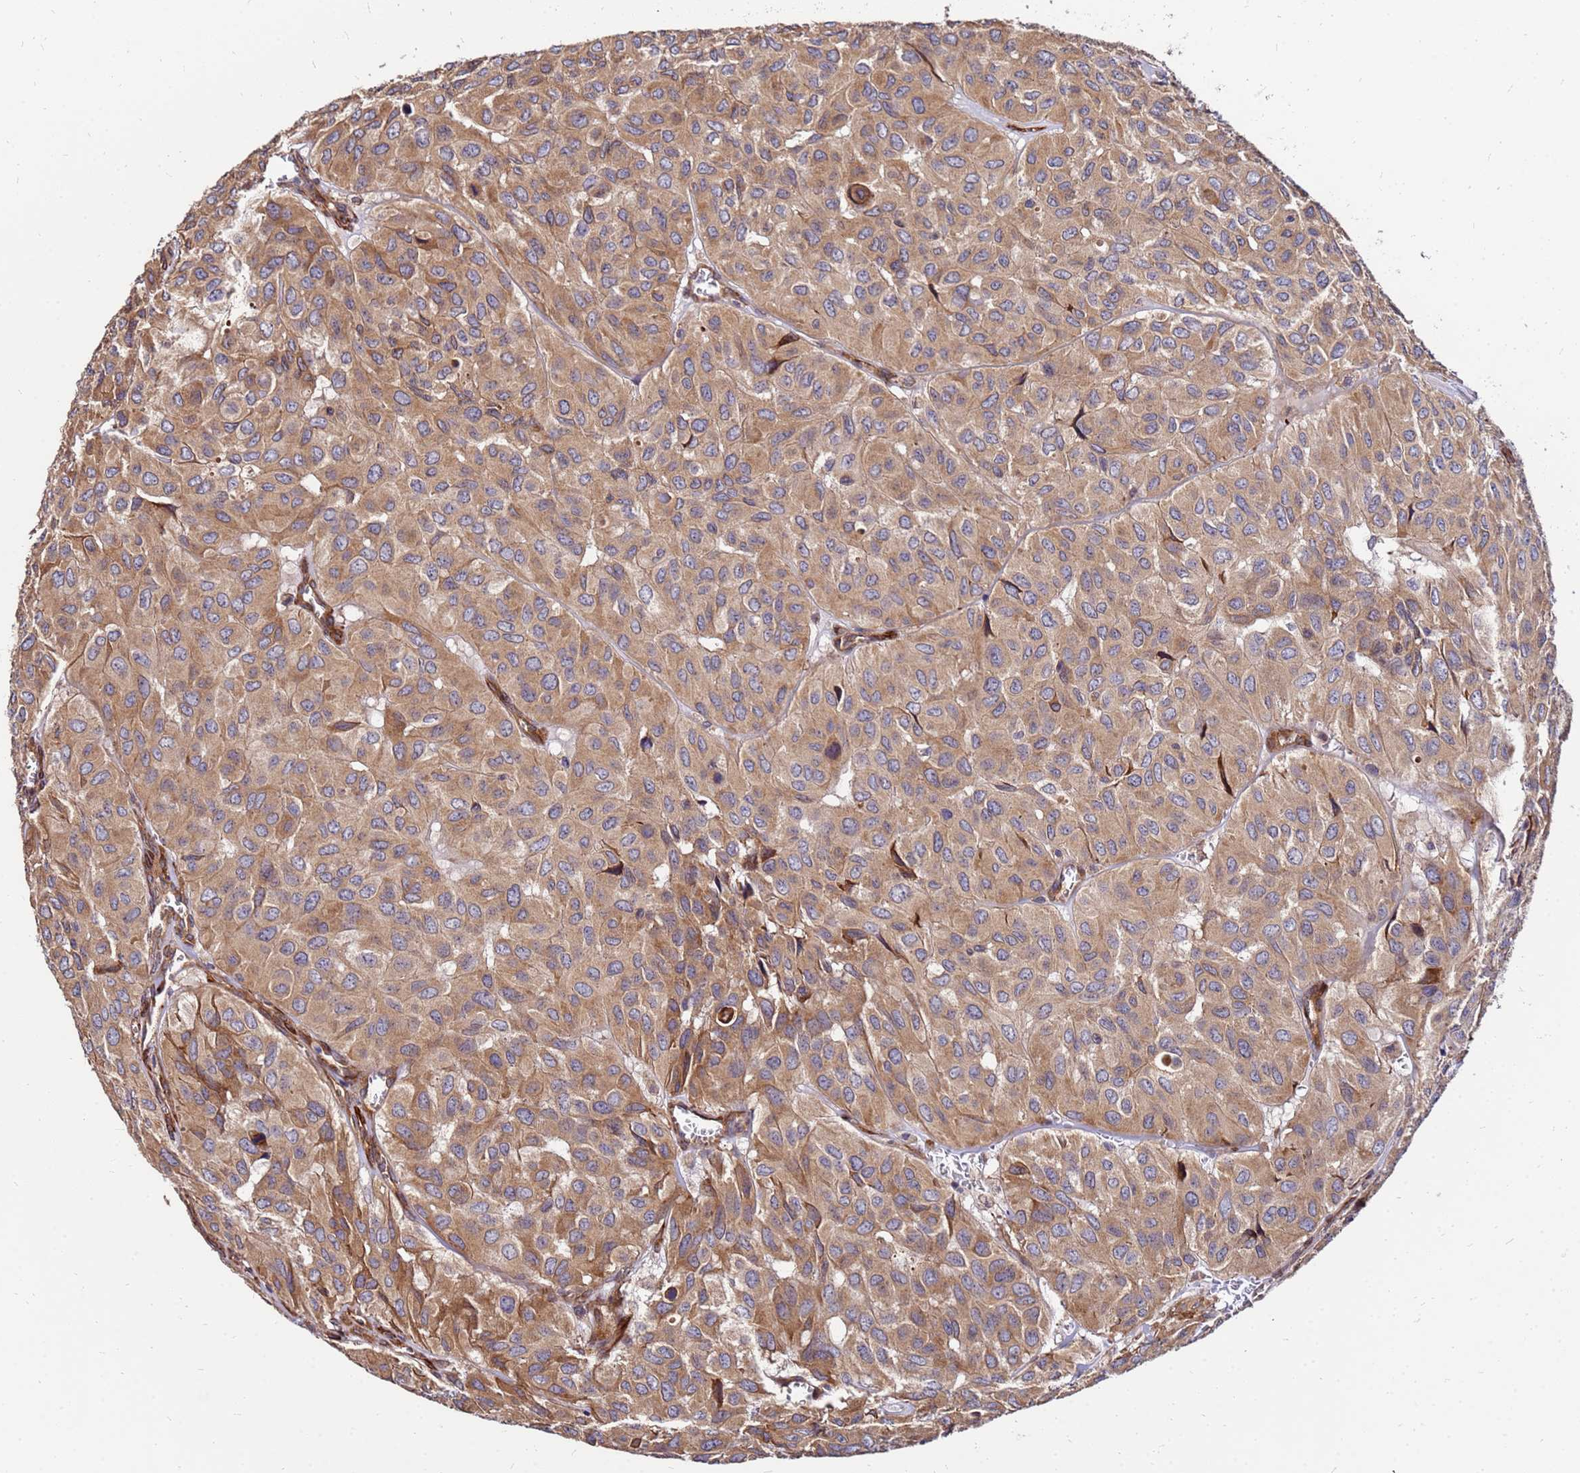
{"staining": {"intensity": "moderate", "quantity": ">75%", "location": "cytoplasmic/membranous"}, "tissue": "head and neck cancer", "cell_type": "Tumor cells", "image_type": "cancer", "snomed": [{"axis": "morphology", "description": "Adenocarcinoma, NOS"}, {"axis": "topography", "description": "Salivary gland, NOS"}, {"axis": "topography", "description": "Head-Neck"}], "caption": "Human adenocarcinoma (head and neck) stained with a brown dye displays moderate cytoplasmic/membranous positive staining in approximately >75% of tumor cells.", "gene": "WWC2", "patient": {"sex": "female", "age": 76}}